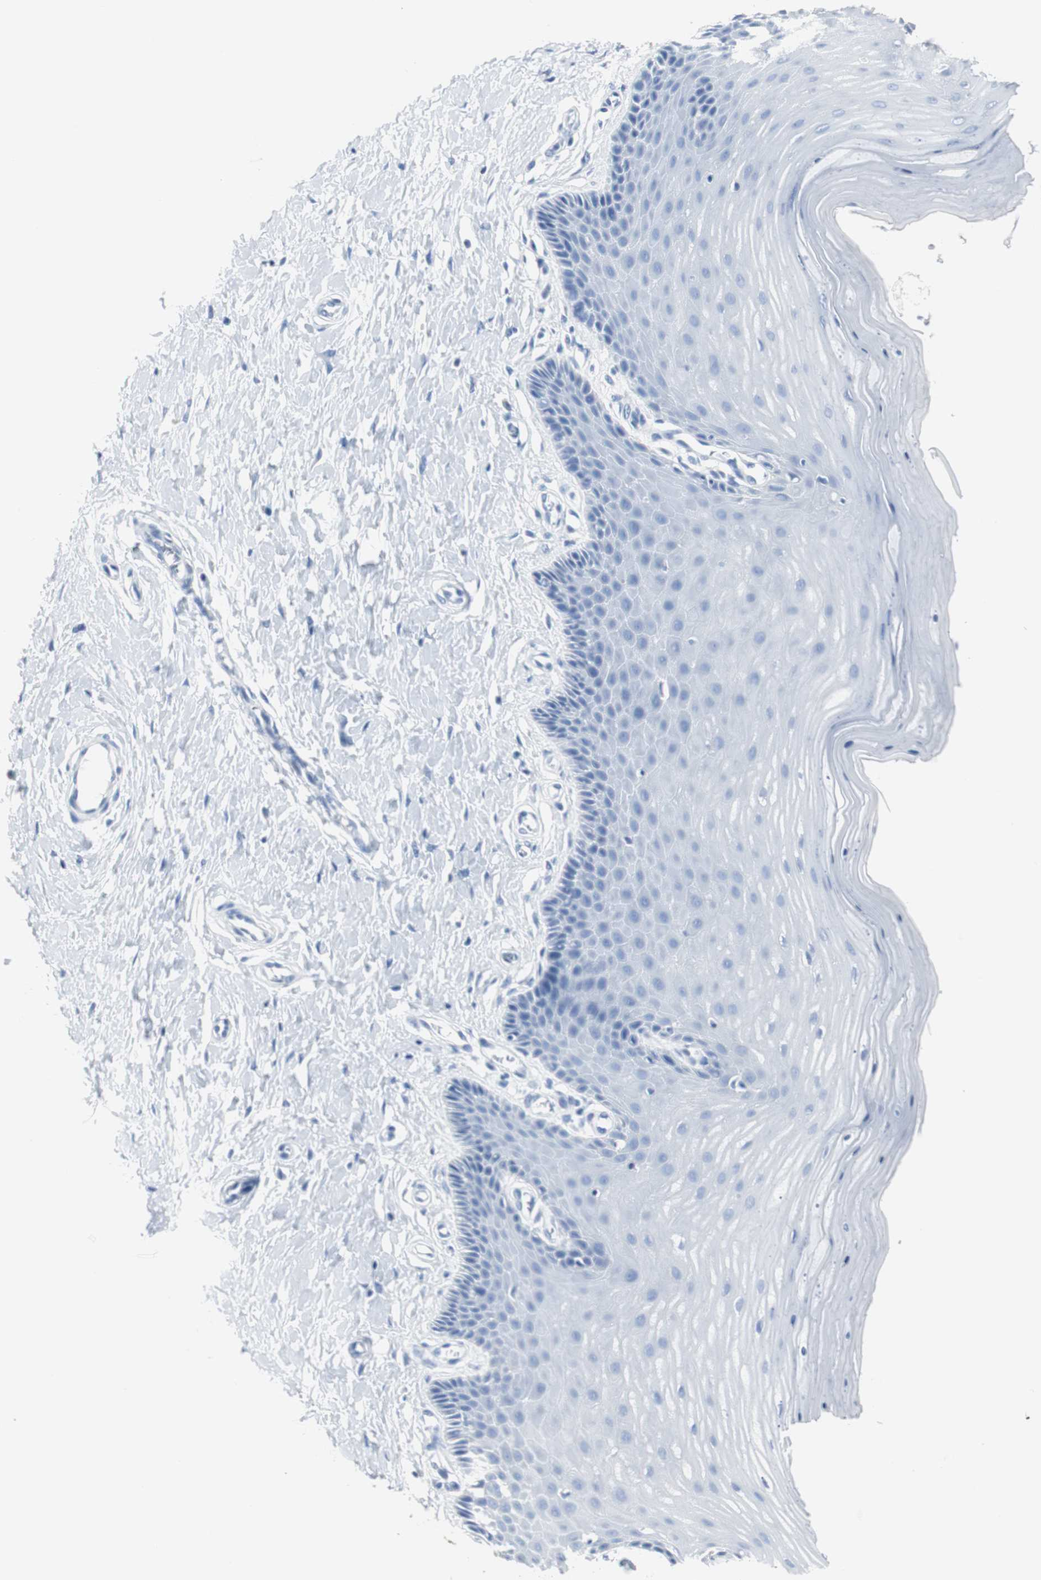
{"staining": {"intensity": "negative", "quantity": "none", "location": "none"}, "tissue": "cervix", "cell_type": "Glandular cells", "image_type": "normal", "snomed": [{"axis": "morphology", "description": "Normal tissue, NOS"}, {"axis": "topography", "description": "Cervix"}], "caption": "High magnification brightfield microscopy of unremarkable cervix stained with DAB (brown) and counterstained with hematoxylin (blue): glandular cells show no significant staining. The staining is performed using DAB (3,3'-diaminobenzidine) brown chromogen with nuclei counter-stained in using hematoxylin.", "gene": "GAP43", "patient": {"sex": "female", "age": 55}}